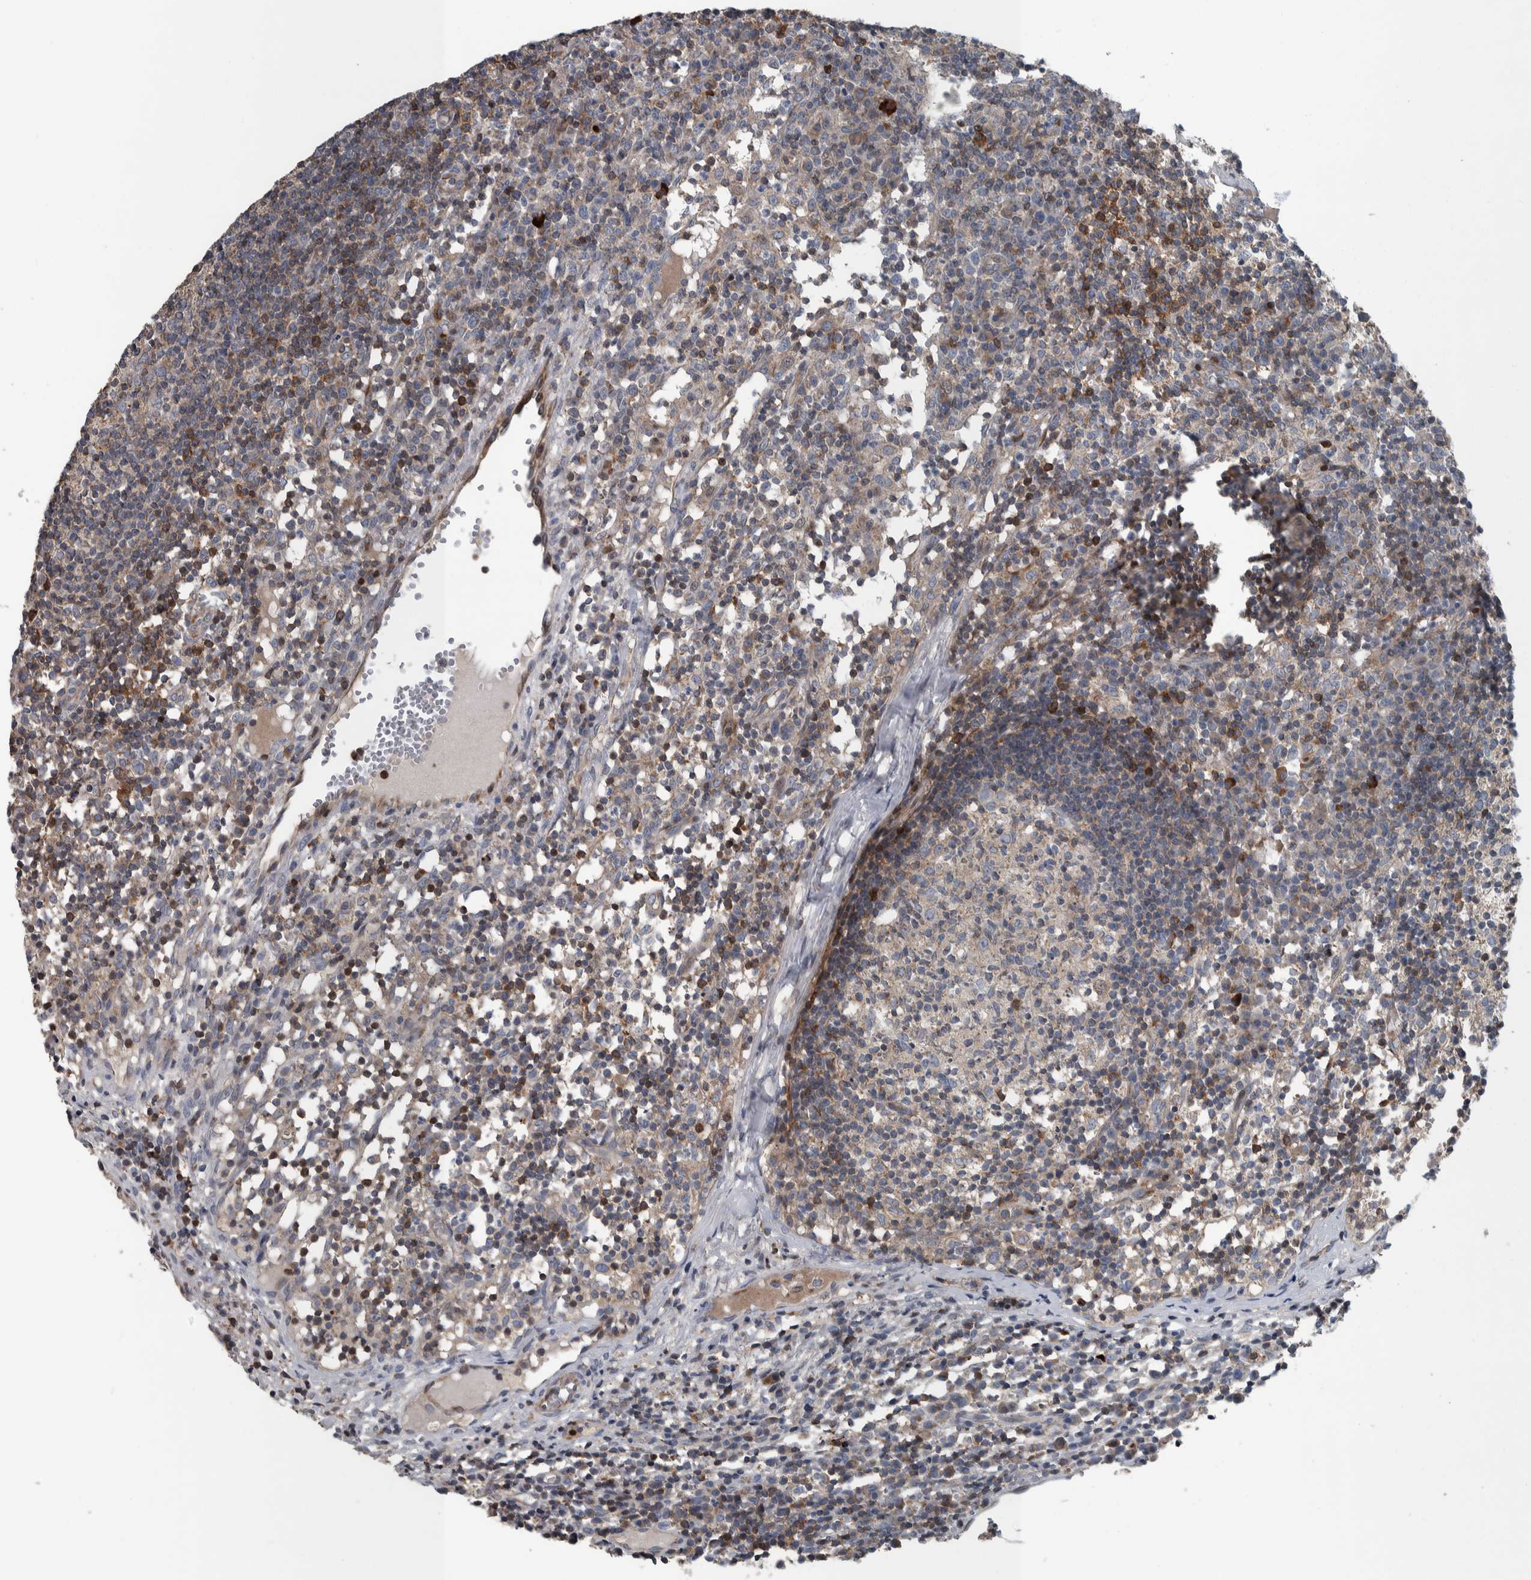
{"staining": {"intensity": "moderate", "quantity": "25%-75%", "location": "cytoplasmic/membranous"}, "tissue": "lymph node", "cell_type": "Germinal center cells", "image_type": "normal", "snomed": [{"axis": "morphology", "description": "Normal tissue, NOS"}, {"axis": "morphology", "description": "Inflammation, NOS"}, {"axis": "topography", "description": "Lymph node"}], "caption": "Immunohistochemistry (IHC) (DAB (3,3'-diaminobenzidine)) staining of normal lymph node exhibits moderate cytoplasmic/membranous protein staining in about 25%-75% of germinal center cells. The protein is stained brown, and the nuclei are stained in blue (DAB (3,3'-diaminobenzidine) IHC with brightfield microscopy, high magnification).", "gene": "BAIAP2L1", "patient": {"sex": "male", "age": 55}}